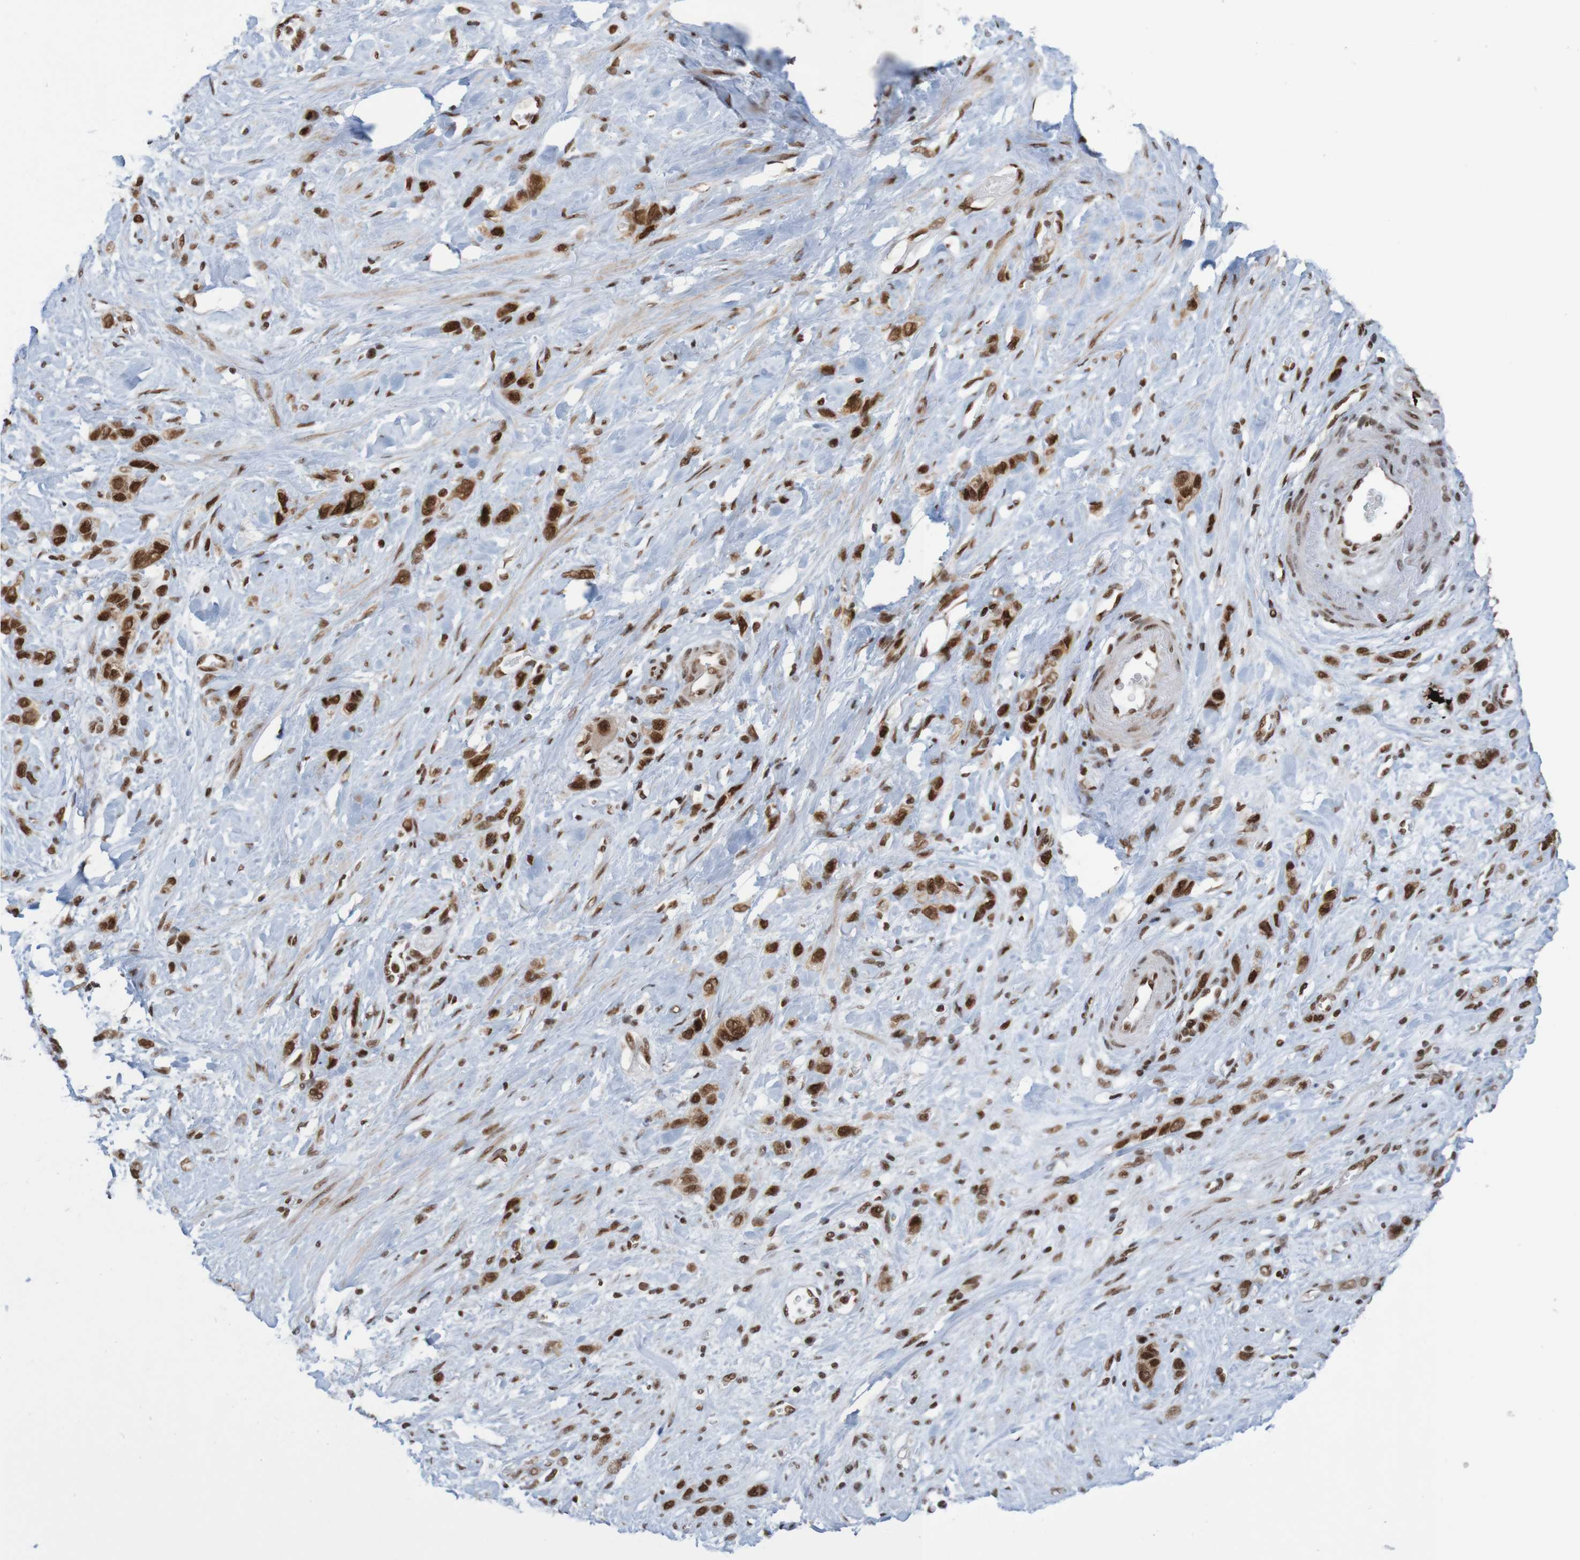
{"staining": {"intensity": "strong", "quantity": ">75%", "location": "nuclear"}, "tissue": "stomach cancer", "cell_type": "Tumor cells", "image_type": "cancer", "snomed": [{"axis": "morphology", "description": "Adenocarcinoma, NOS"}, {"axis": "morphology", "description": "Adenocarcinoma, High grade"}, {"axis": "topography", "description": "Stomach, upper"}, {"axis": "topography", "description": "Stomach, lower"}], "caption": "DAB immunohistochemical staining of stomach cancer shows strong nuclear protein expression in about >75% of tumor cells. Immunohistochemistry stains the protein of interest in brown and the nuclei are stained blue.", "gene": "THRAP3", "patient": {"sex": "female", "age": 65}}